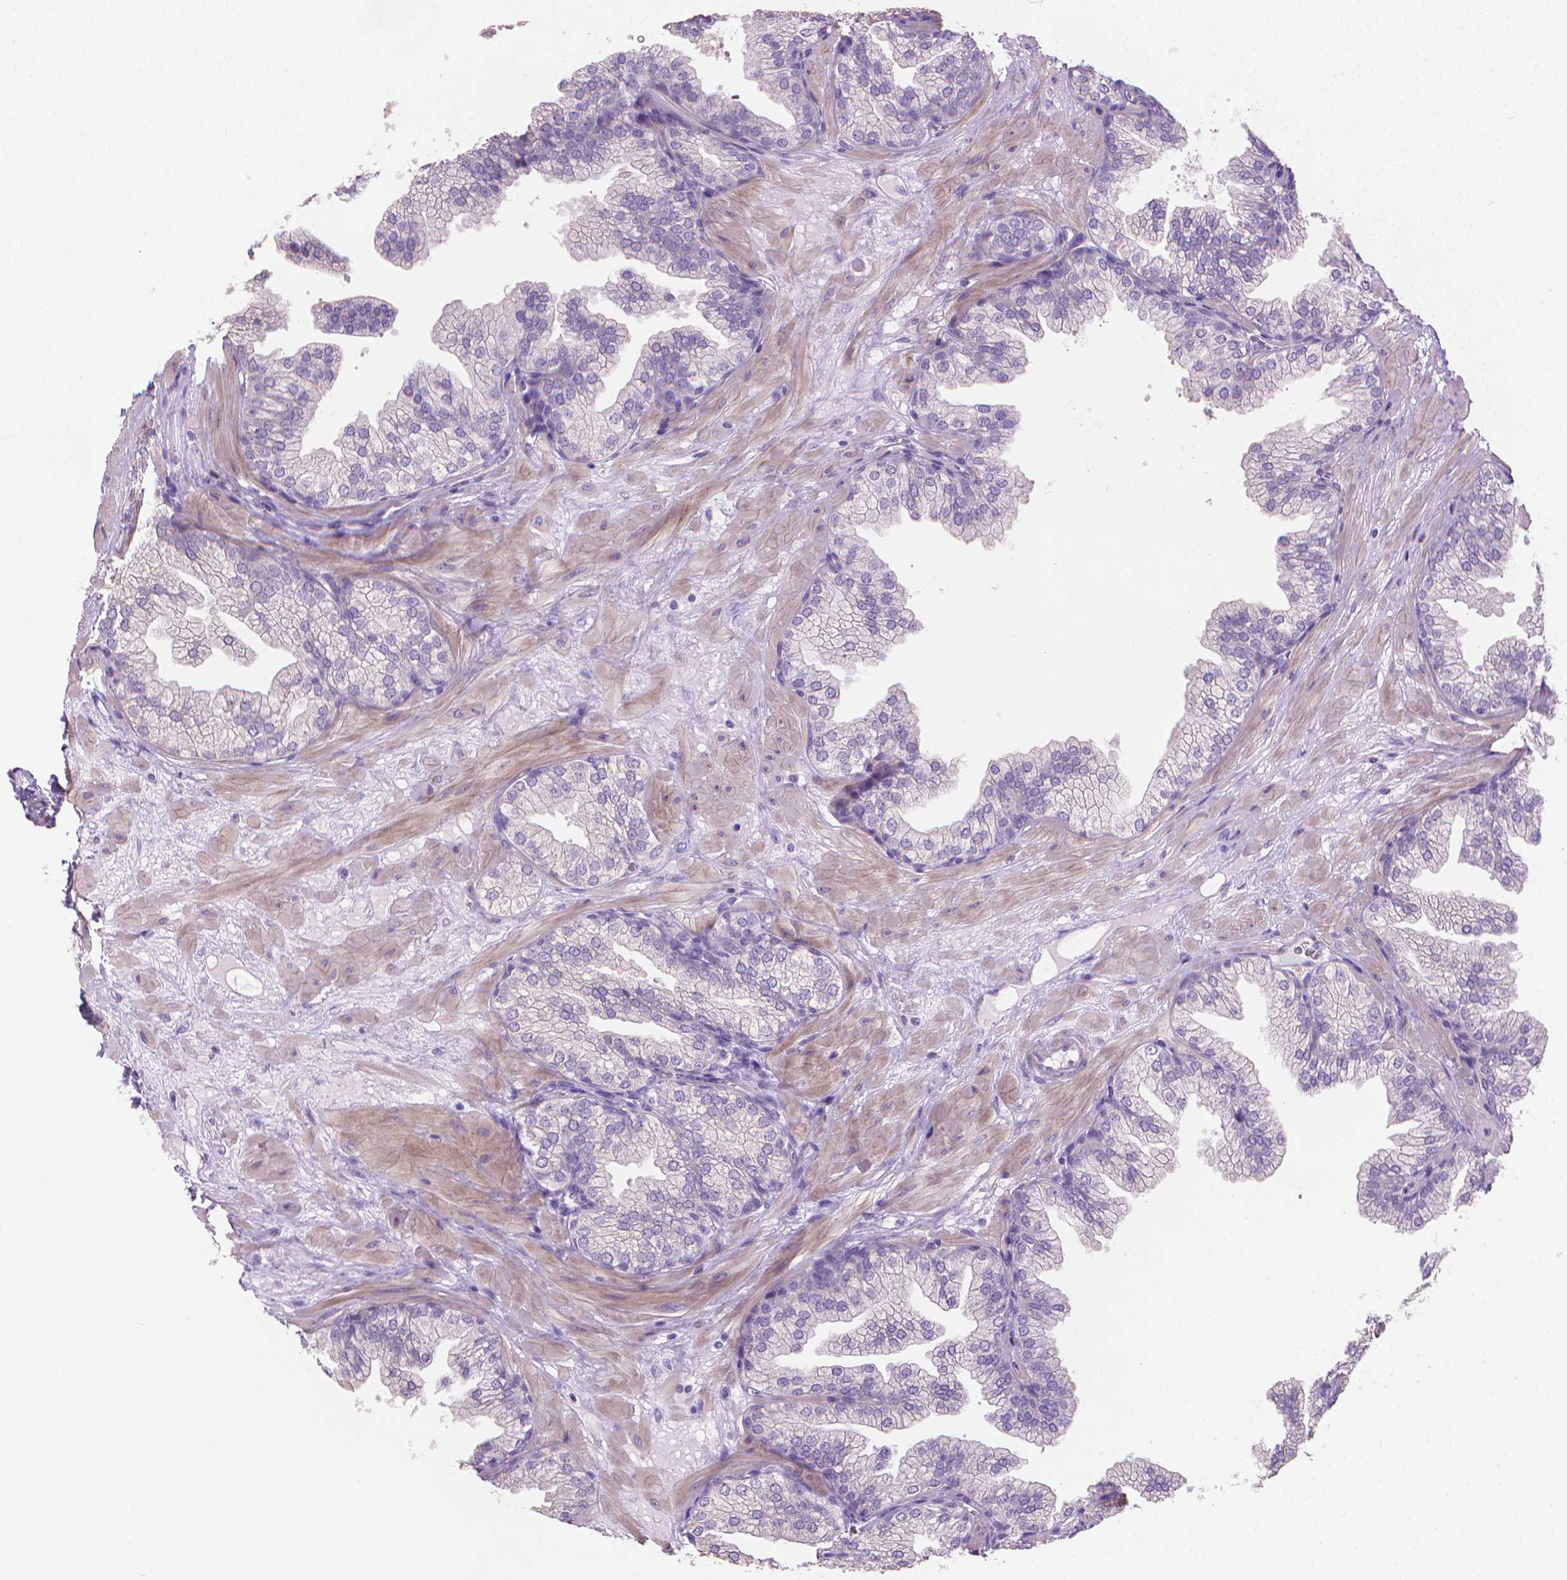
{"staining": {"intensity": "negative", "quantity": "none", "location": "none"}, "tissue": "prostate", "cell_type": "Glandular cells", "image_type": "normal", "snomed": [{"axis": "morphology", "description": "Normal tissue, NOS"}, {"axis": "topography", "description": "Prostate"}], "caption": "Glandular cells show no significant positivity in benign prostate. (Stains: DAB immunohistochemistry with hematoxylin counter stain, Microscopy: brightfield microscopy at high magnification).", "gene": "GSDMA", "patient": {"sex": "male", "age": 37}}